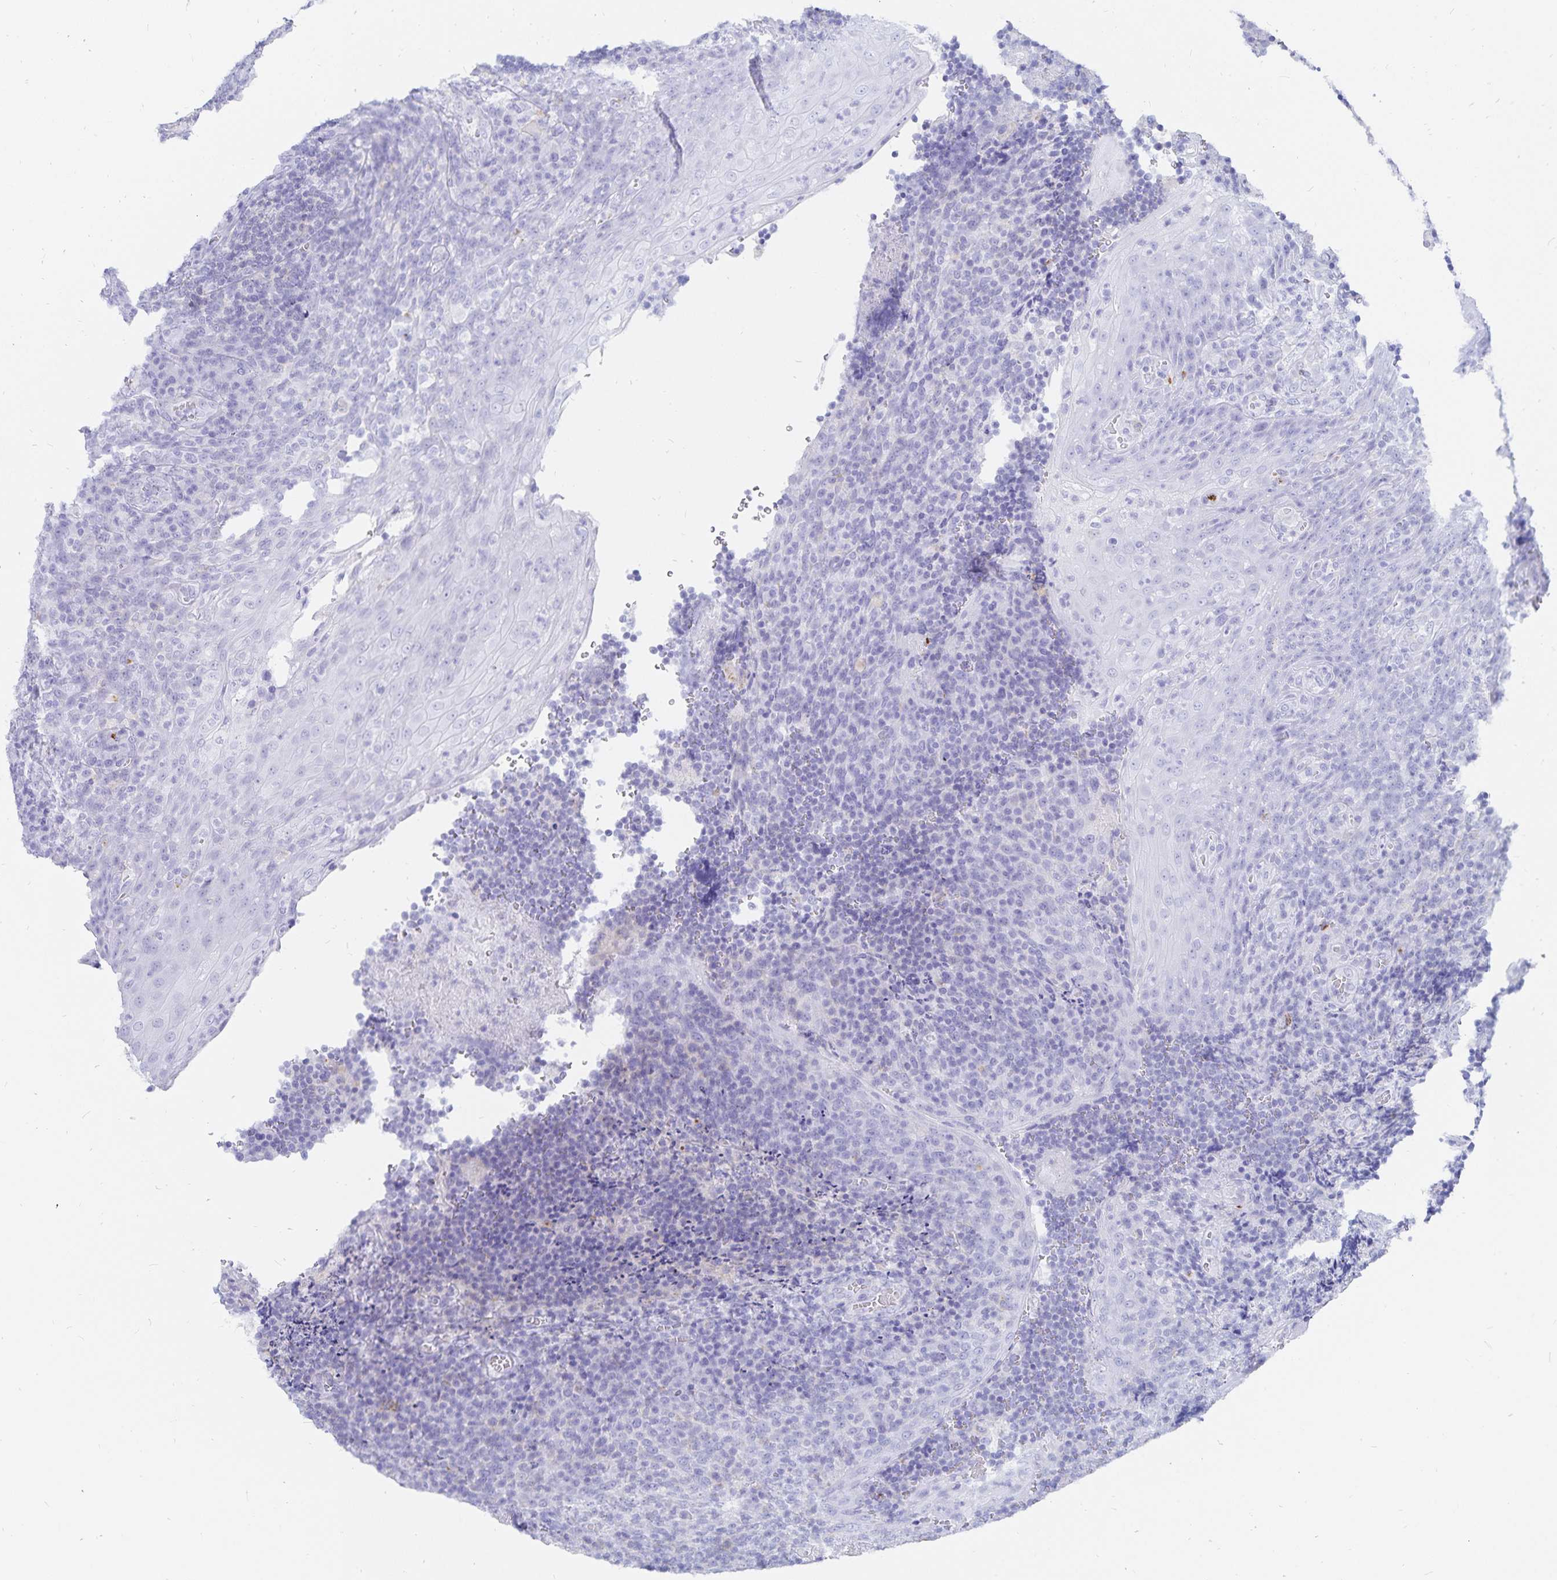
{"staining": {"intensity": "negative", "quantity": "none", "location": "none"}, "tissue": "tonsil", "cell_type": "Germinal center cells", "image_type": "normal", "snomed": [{"axis": "morphology", "description": "Normal tissue, NOS"}, {"axis": "topography", "description": "Tonsil"}], "caption": "A photomicrograph of human tonsil is negative for staining in germinal center cells. (IHC, brightfield microscopy, high magnification).", "gene": "INSL5", "patient": {"sex": "male", "age": 17}}